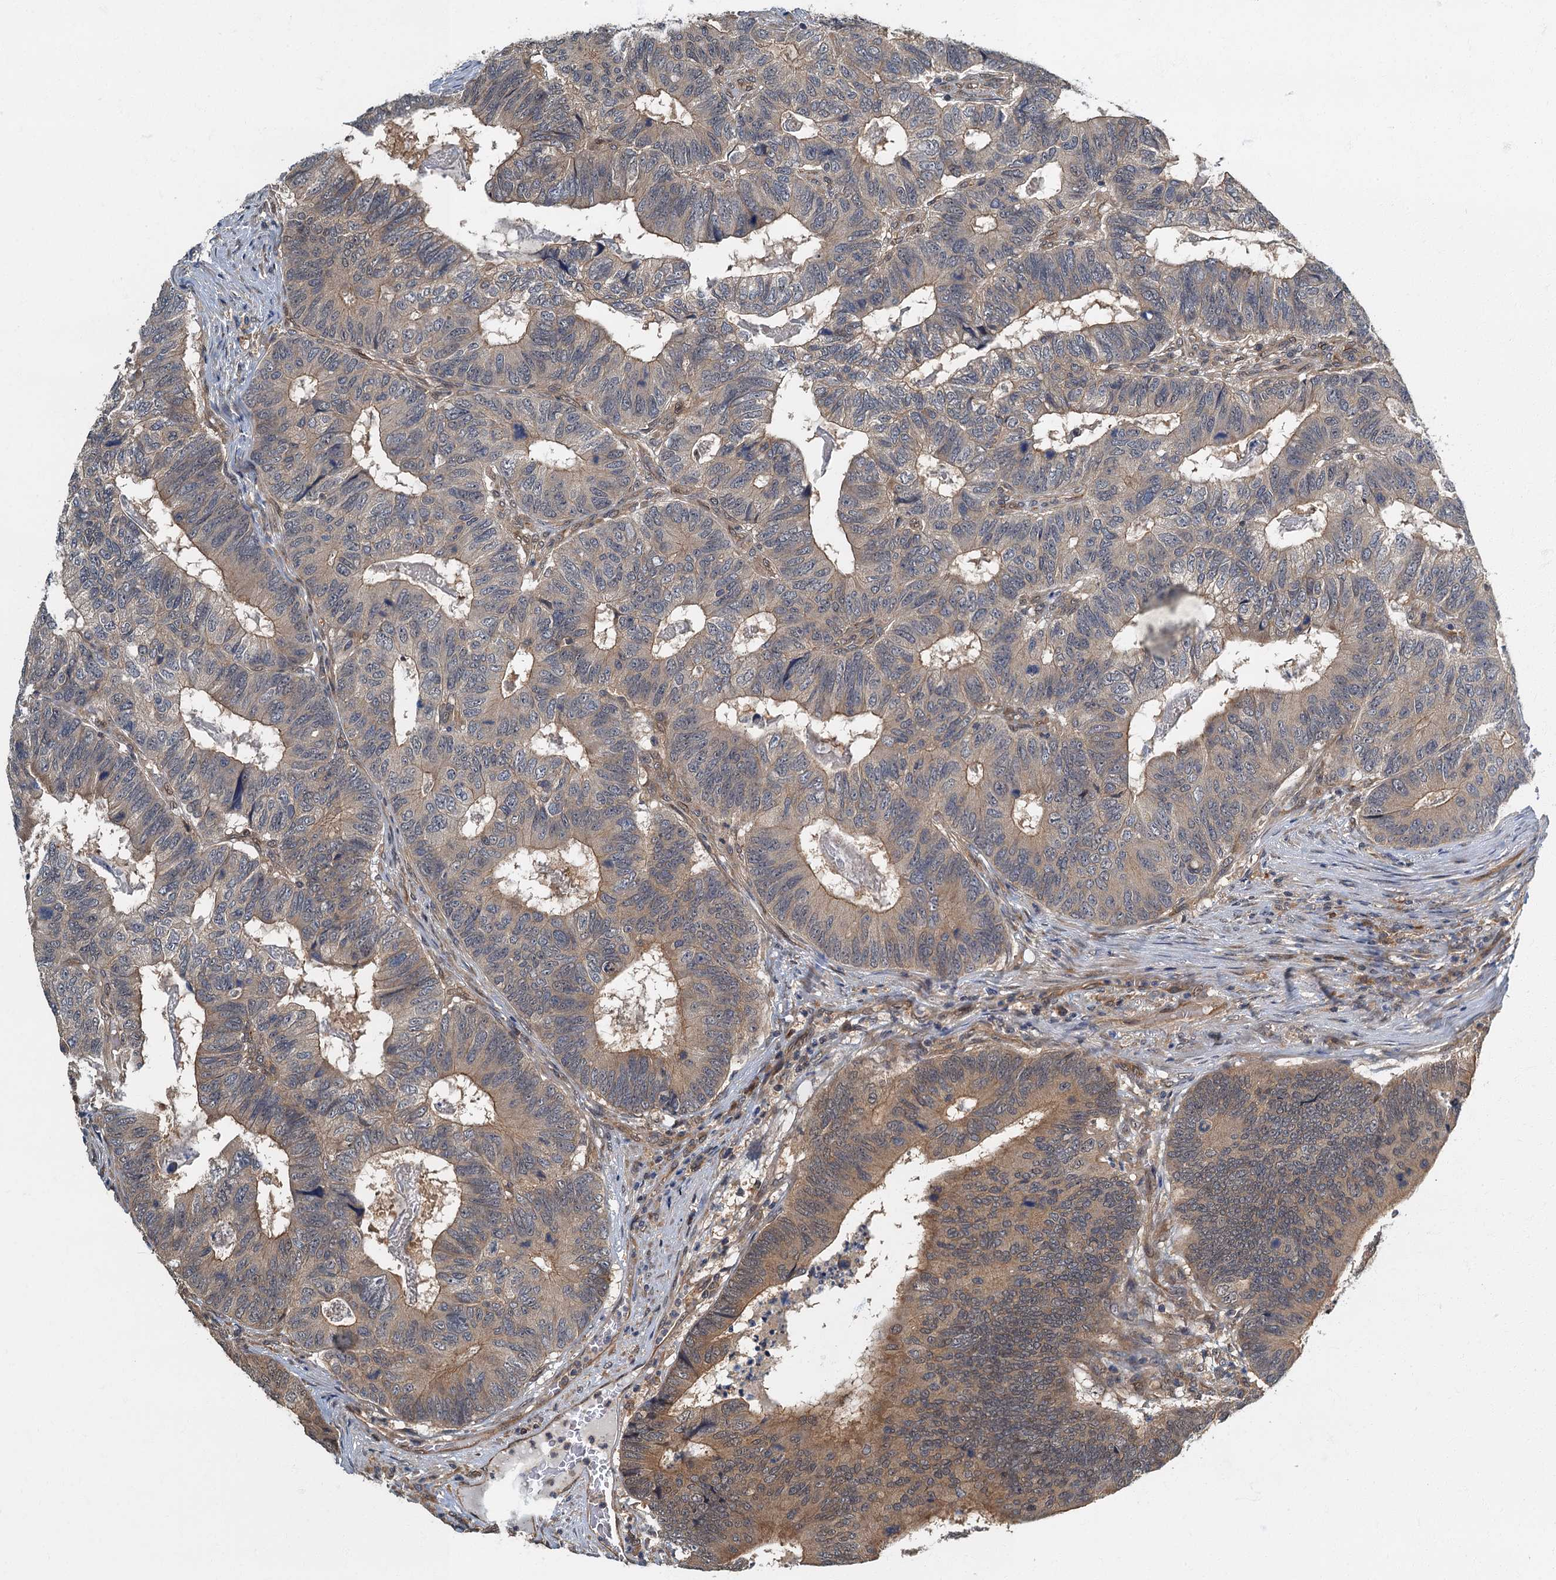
{"staining": {"intensity": "moderate", "quantity": "25%-75%", "location": "cytoplasmic/membranous"}, "tissue": "colorectal cancer", "cell_type": "Tumor cells", "image_type": "cancer", "snomed": [{"axis": "morphology", "description": "Adenocarcinoma, NOS"}, {"axis": "topography", "description": "Colon"}], "caption": "Immunohistochemical staining of human colorectal adenocarcinoma reveals medium levels of moderate cytoplasmic/membranous staining in approximately 25%-75% of tumor cells.", "gene": "TBCK", "patient": {"sex": "female", "age": 67}}